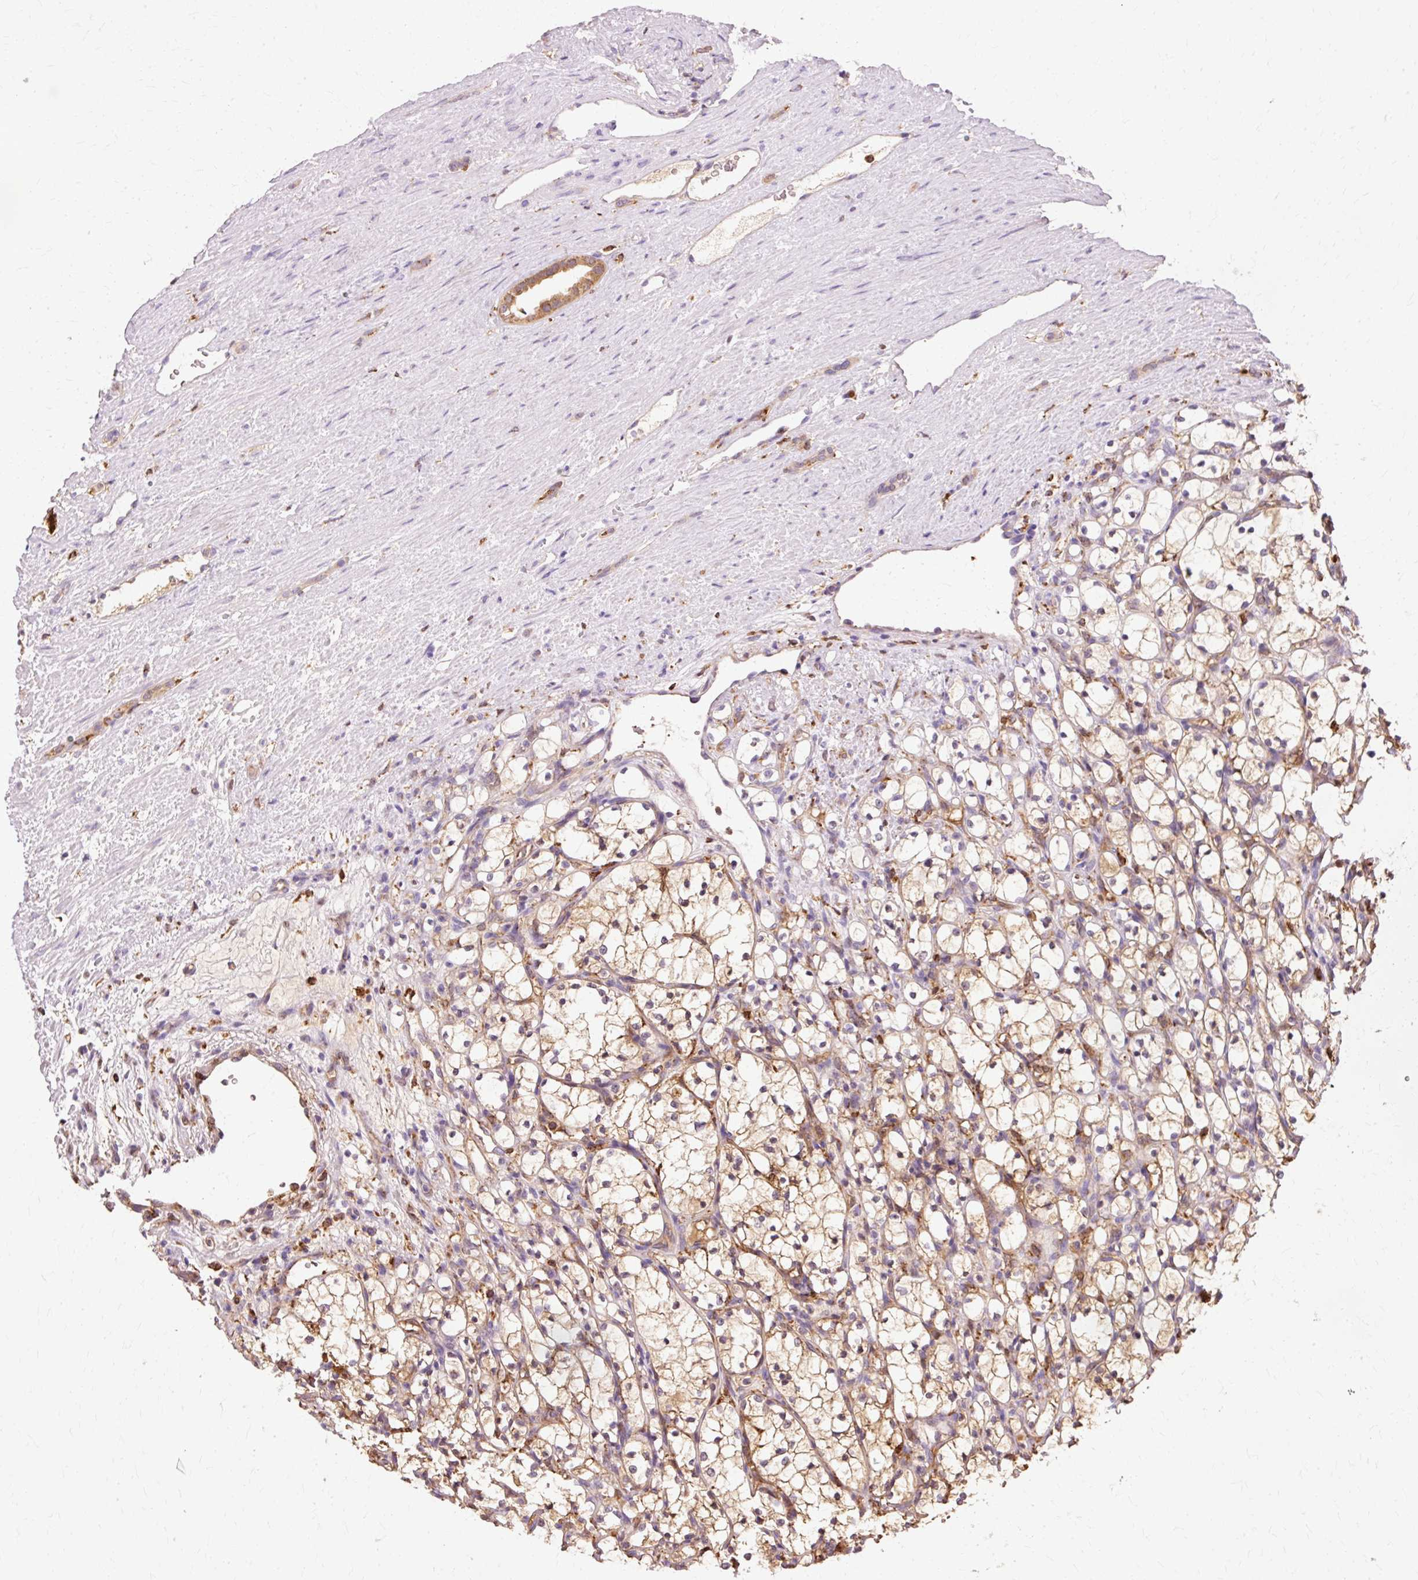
{"staining": {"intensity": "weak", "quantity": "25%-75%", "location": "cytoplasmic/membranous"}, "tissue": "renal cancer", "cell_type": "Tumor cells", "image_type": "cancer", "snomed": [{"axis": "morphology", "description": "Adenocarcinoma, NOS"}, {"axis": "topography", "description": "Kidney"}], "caption": "Protein expression analysis of human adenocarcinoma (renal) reveals weak cytoplasmic/membranous positivity in approximately 25%-75% of tumor cells.", "gene": "GPX1", "patient": {"sex": "female", "age": 69}}